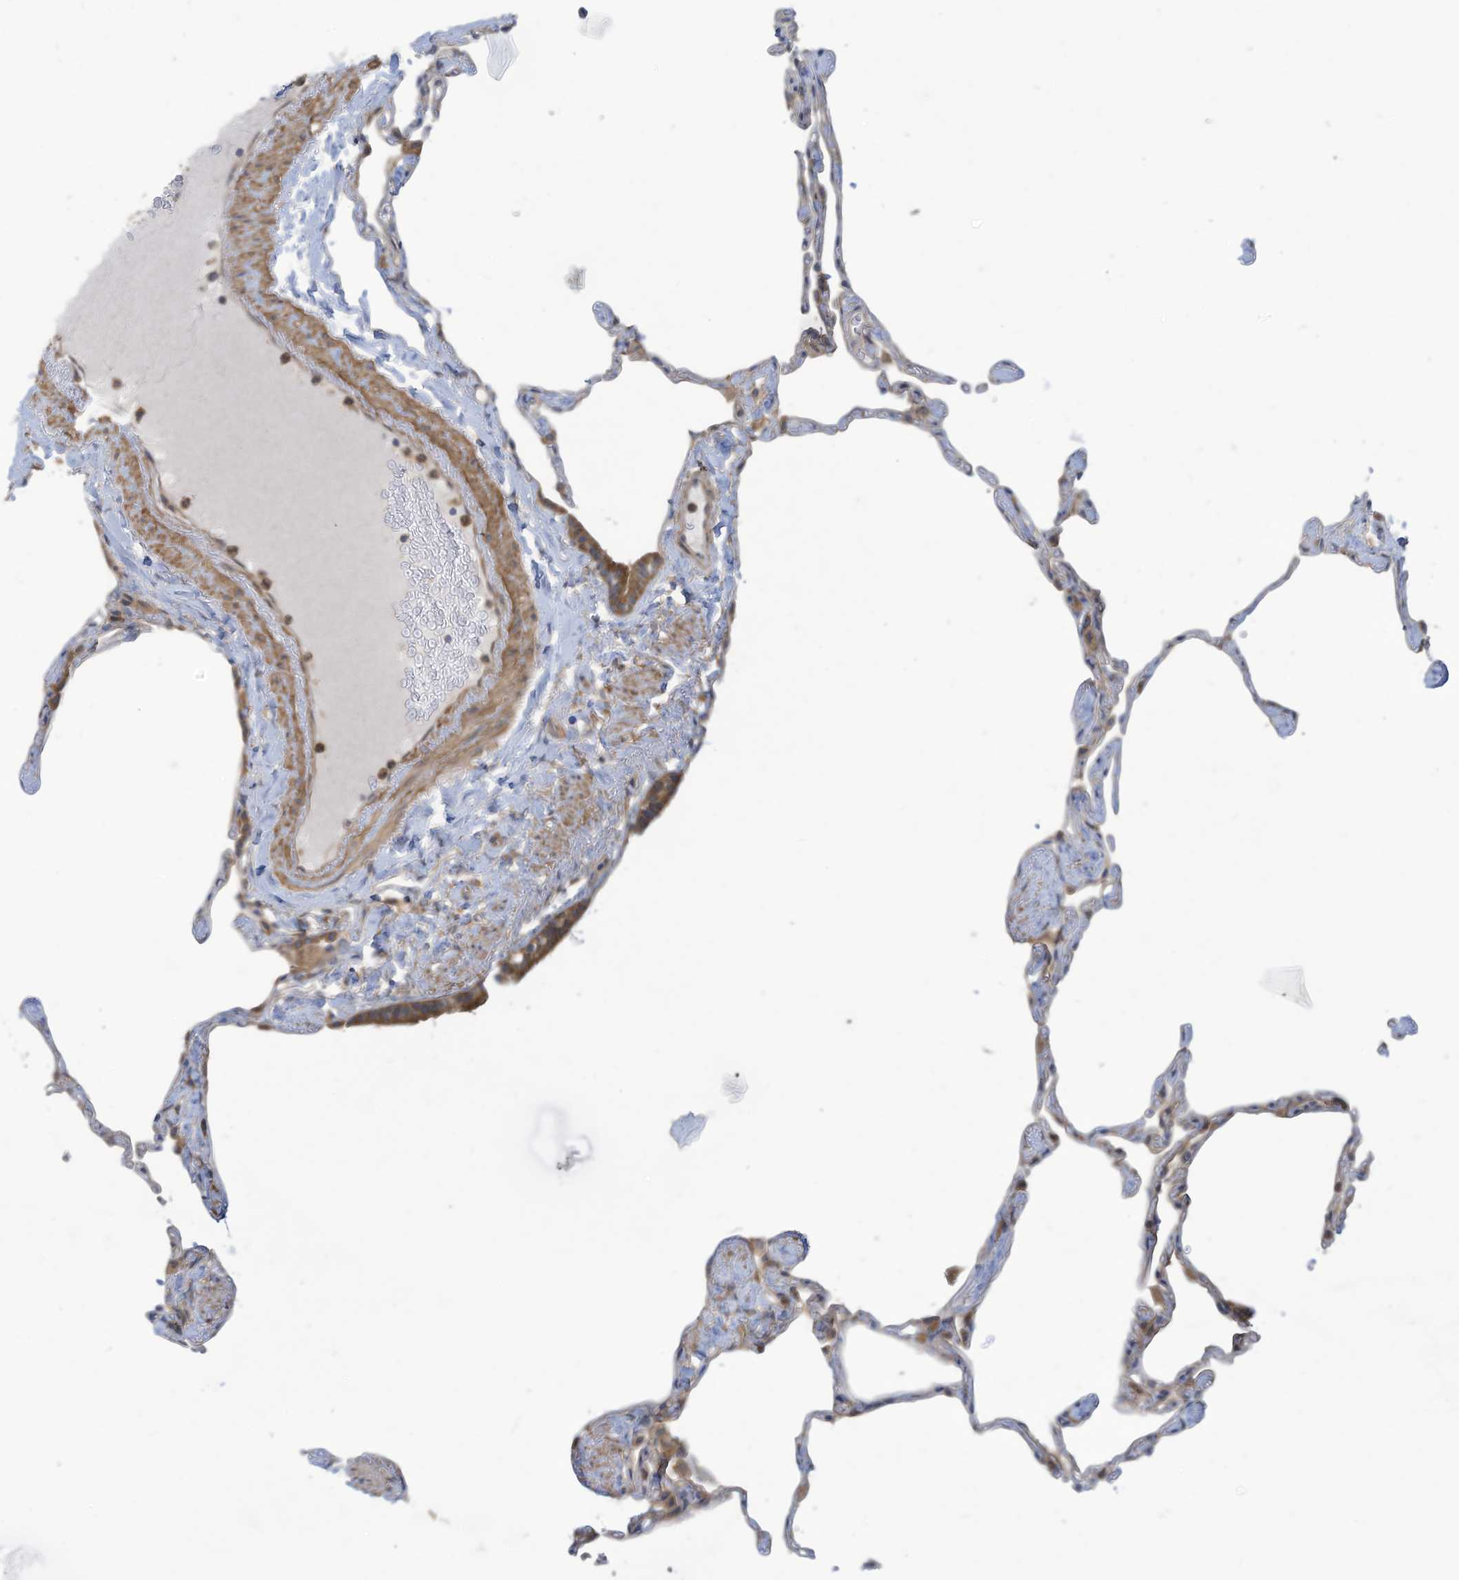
{"staining": {"intensity": "moderate", "quantity": "<25%", "location": "cytoplasmic/membranous"}, "tissue": "lung", "cell_type": "Alveolar cells", "image_type": "normal", "snomed": [{"axis": "morphology", "description": "Normal tissue, NOS"}, {"axis": "topography", "description": "Lung"}], "caption": "Immunohistochemical staining of benign lung demonstrates moderate cytoplasmic/membranous protein expression in about <25% of alveolar cells.", "gene": "ADI1", "patient": {"sex": "male", "age": 65}}